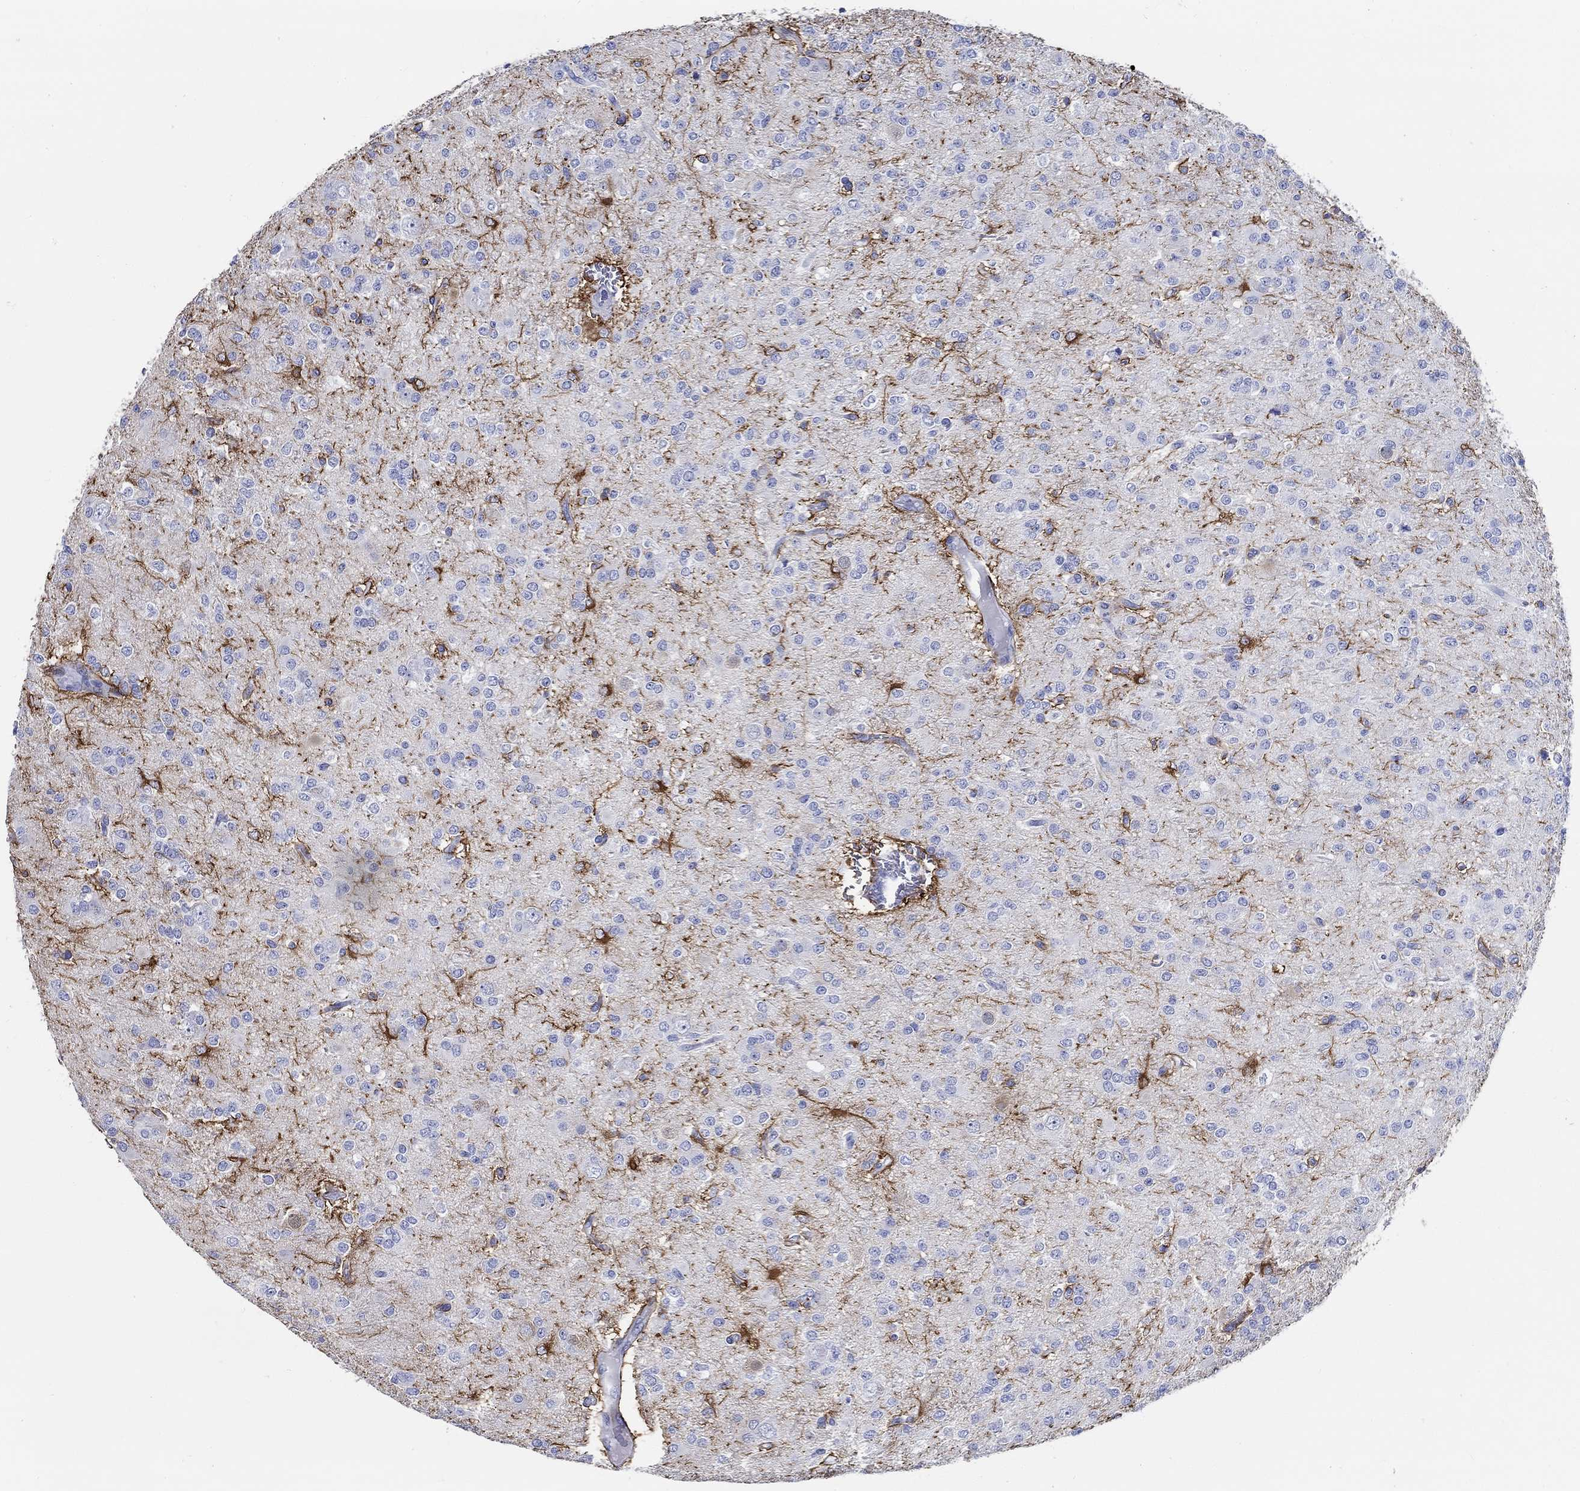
{"staining": {"intensity": "strong", "quantity": "<25%", "location": "cytoplasmic/membranous"}, "tissue": "glioma", "cell_type": "Tumor cells", "image_type": "cancer", "snomed": [{"axis": "morphology", "description": "Glioma, malignant, Low grade"}, {"axis": "topography", "description": "Brain"}], "caption": "IHC of human glioma demonstrates medium levels of strong cytoplasmic/membranous positivity in approximately <25% of tumor cells.", "gene": "FBXO2", "patient": {"sex": "male", "age": 27}}